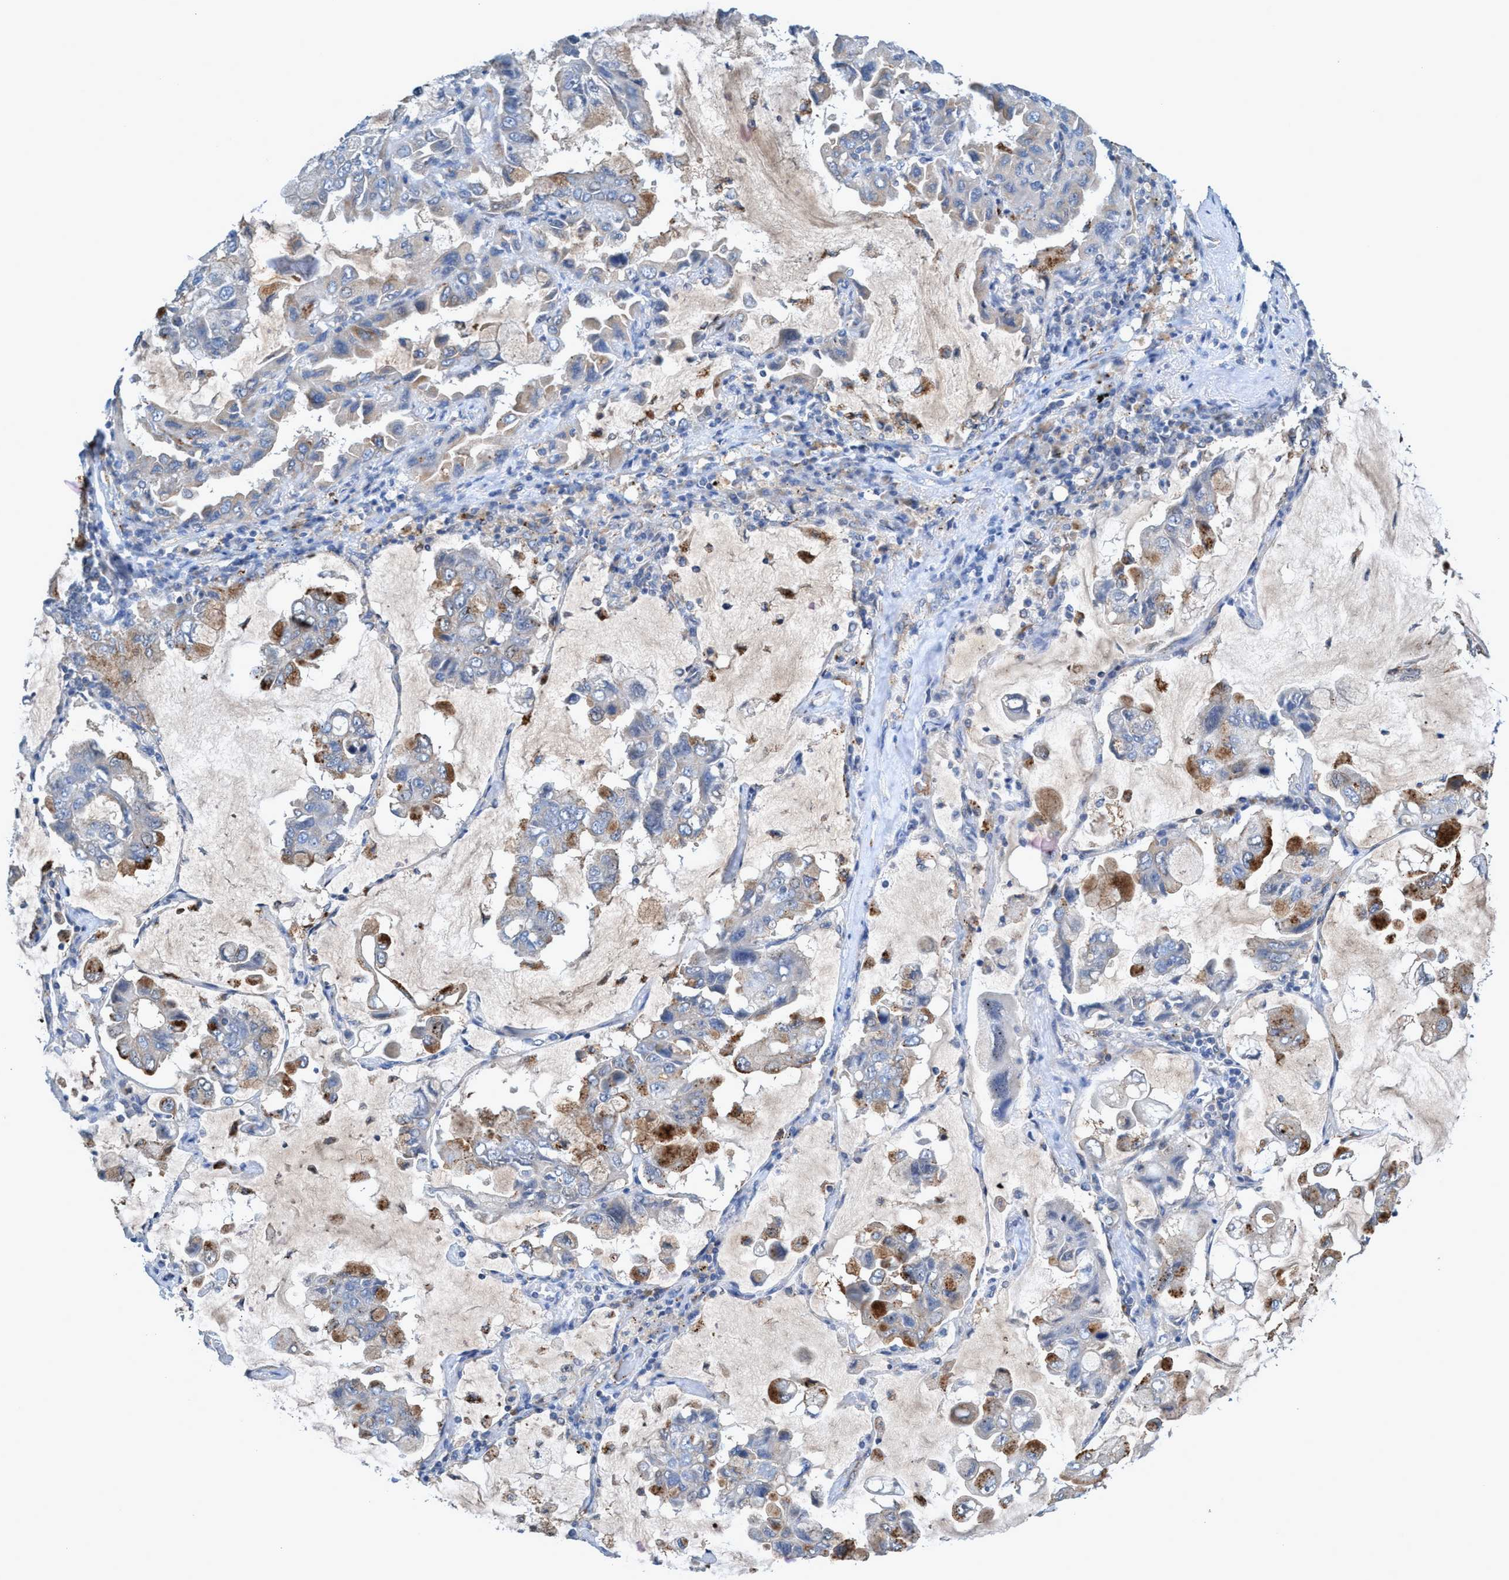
{"staining": {"intensity": "moderate", "quantity": "<25%", "location": "cytoplasmic/membranous"}, "tissue": "lung cancer", "cell_type": "Tumor cells", "image_type": "cancer", "snomed": [{"axis": "morphology", "description": "Adenocarcinoma, NOS"}, {"axis": "topography", "description": "Lung"}], "caption": "IHC of human adenocarcinoma (lung) reveals low levels of moderate cytoplasmic/membranous positivity in about <25% of tumor cells.", "gene": "TRIM65", "patient": {"sex": "male", "age": 64}}